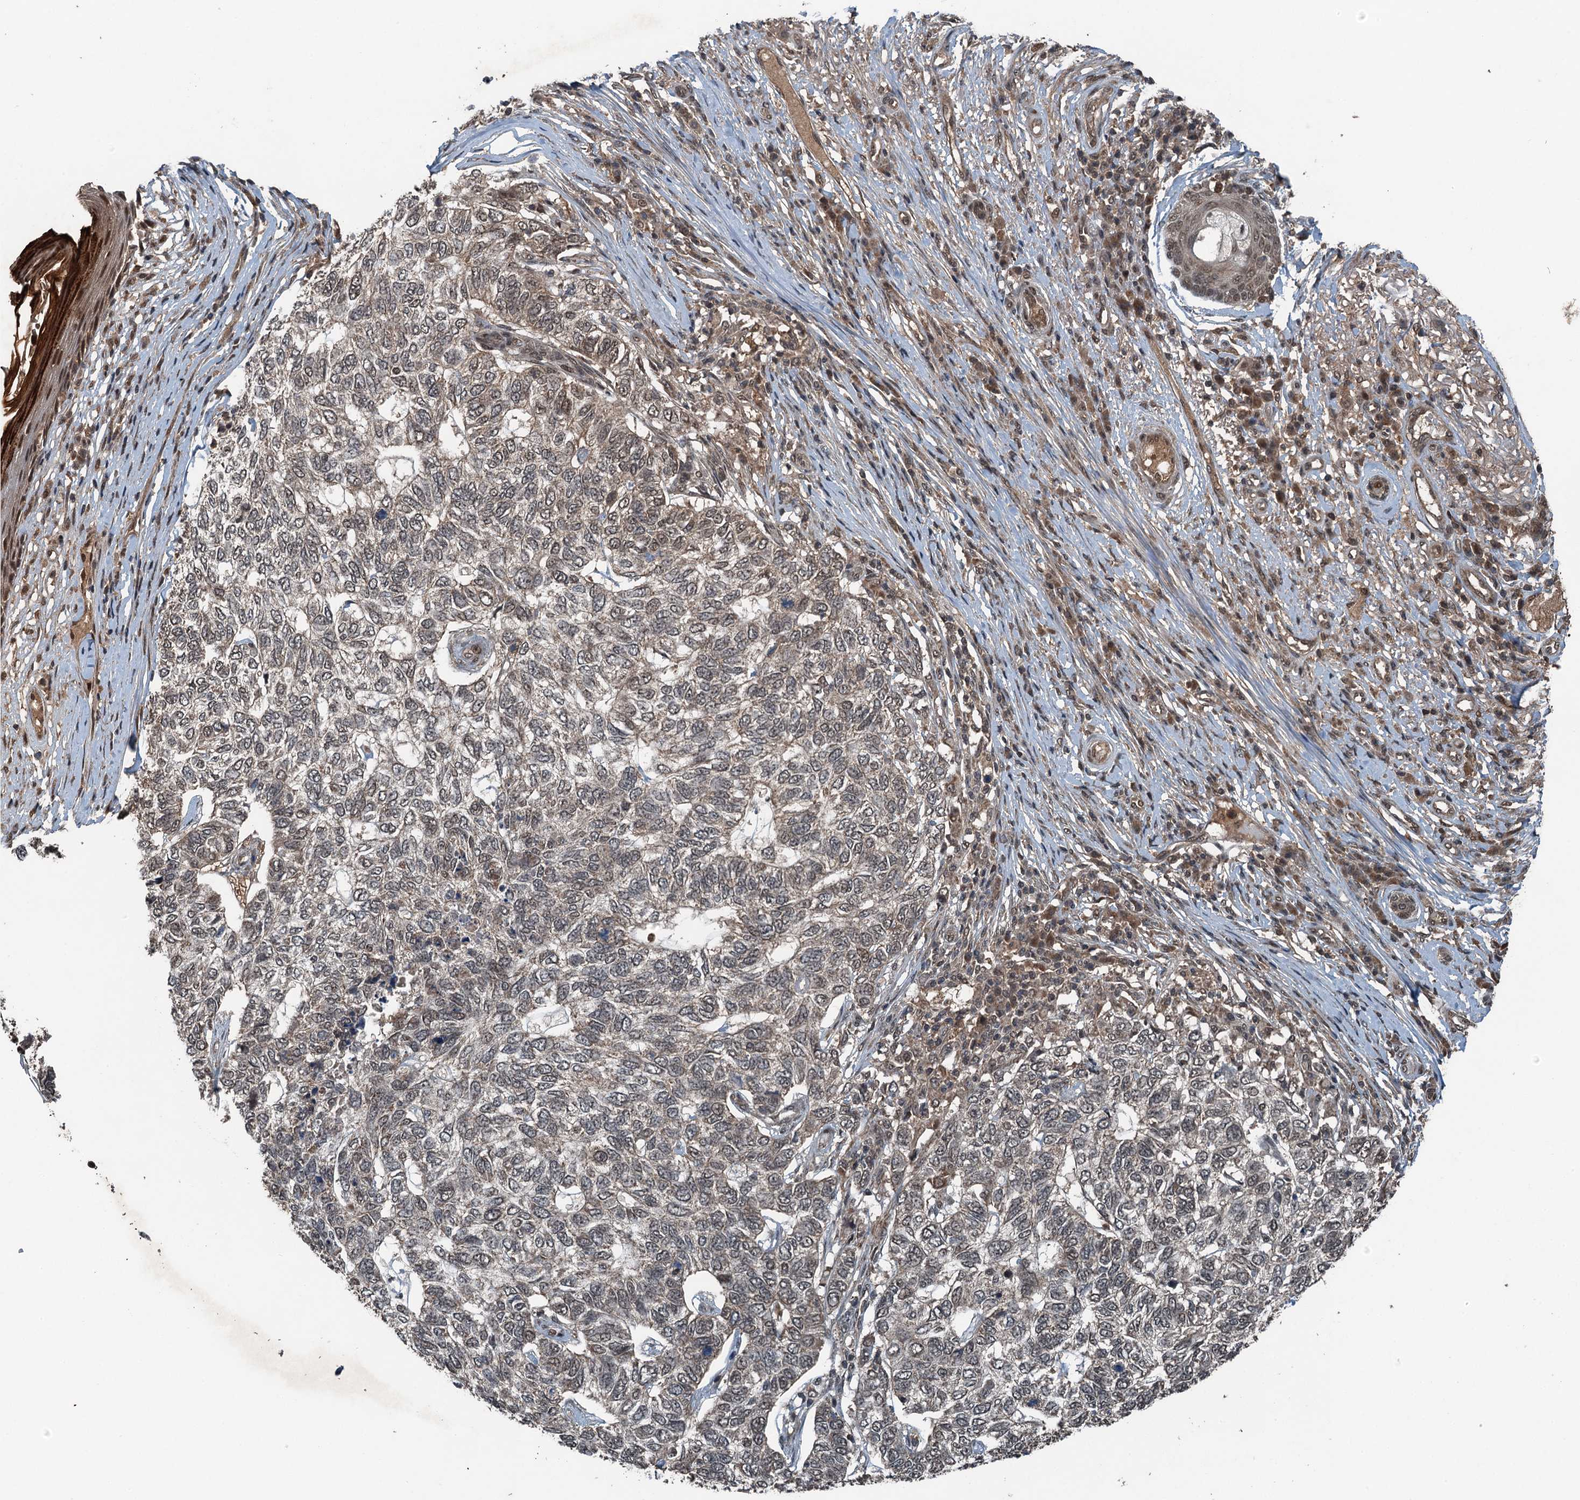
{"staining": {"intensity": "weak", "quantity": "<25%", "location": "nuclear"}, "tissue": "skin cancer", "cell_type": "Tumor cells", "image_type": "cancer", "snomed": [{"axis": "morphology", "description": "Basal cell carcinoma"}, {"axis": "topography", "description": "Skin"}], "caption": "Immunohistochemistry (IHC) image of human skin basal cell carcinoma stained for a protein (brown), which shows no staining in tumor cells.", "gene": "UBXN6", "patient": {"sex": "female", "age": 65}}